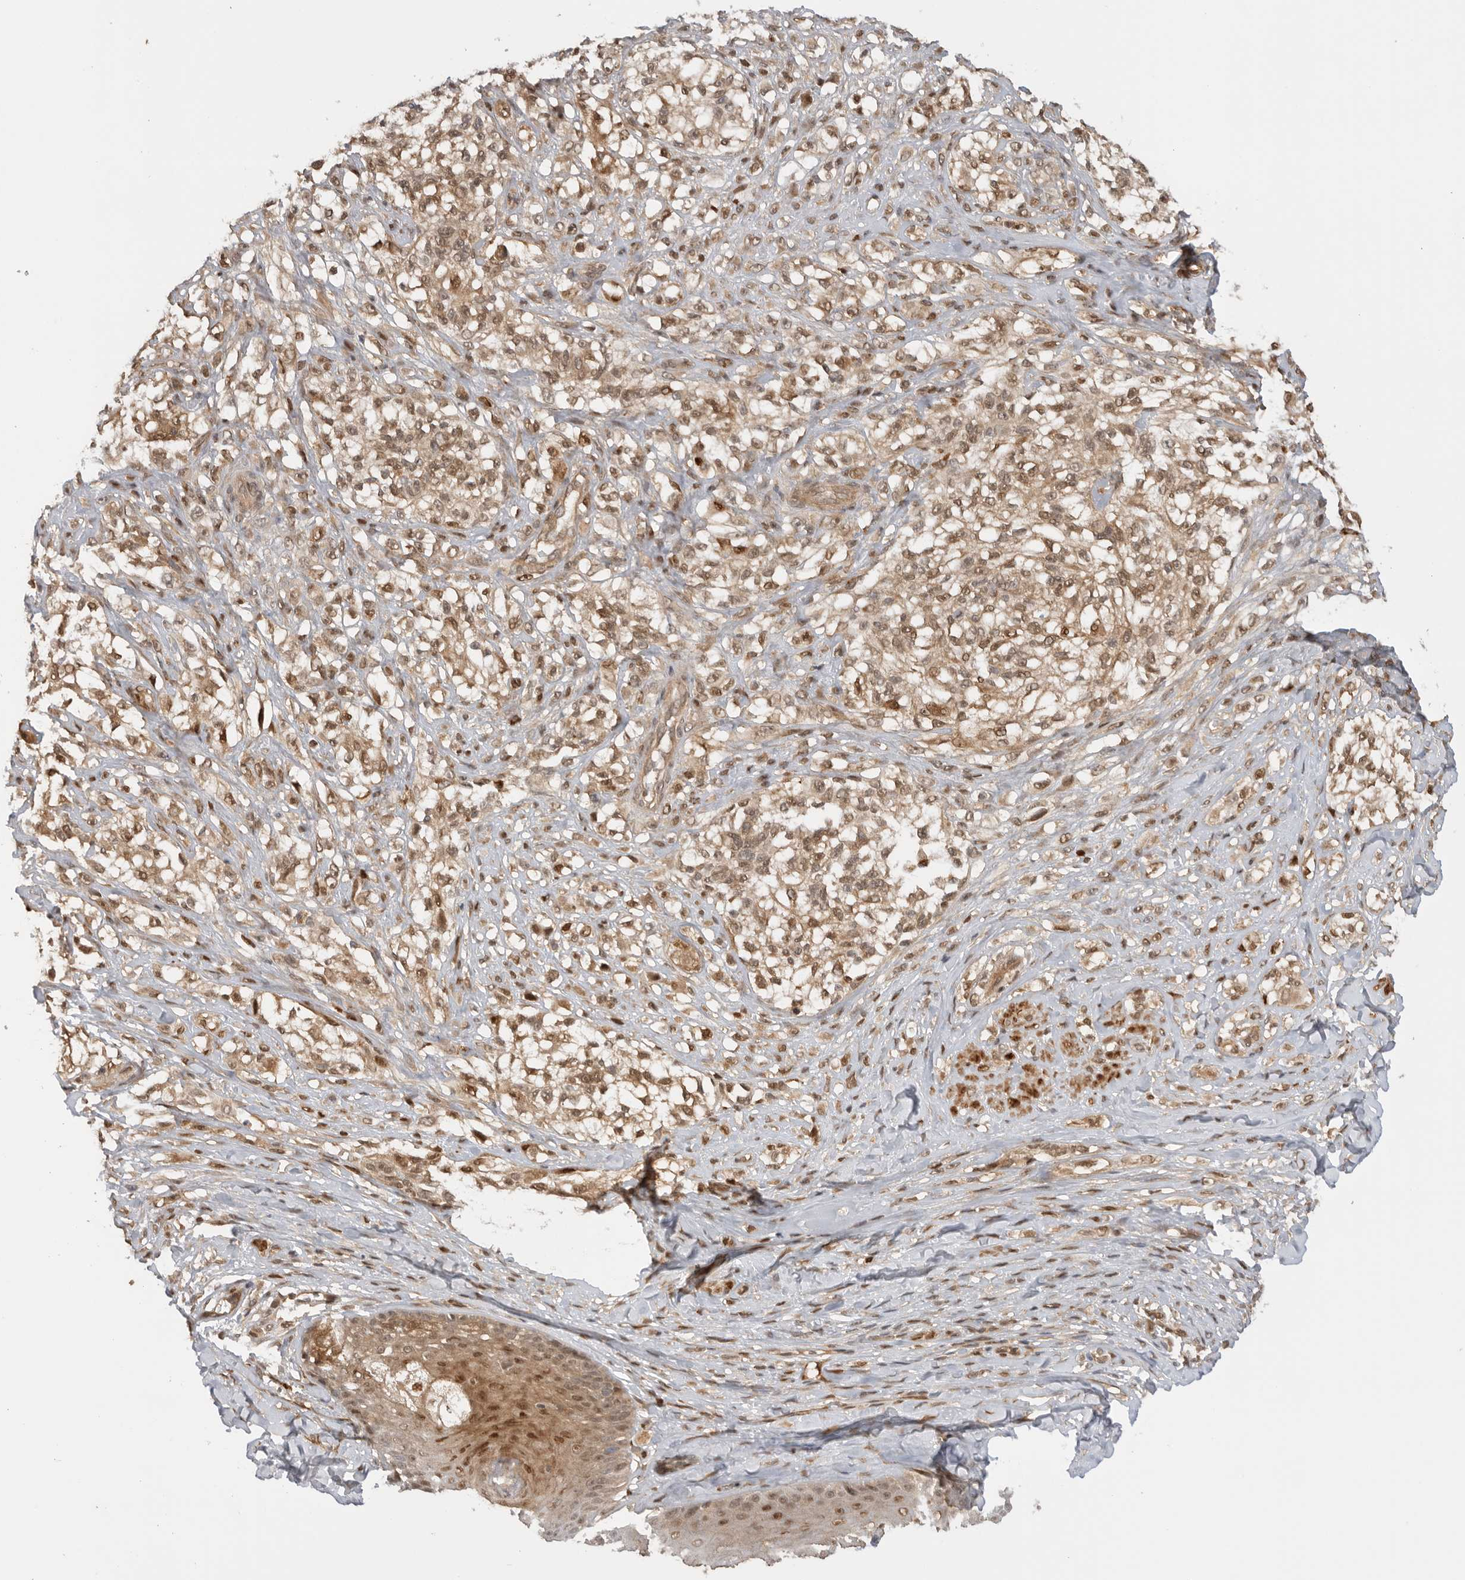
{"staining": {"intensity": "moderate", "quantity": ">75%", "location": "cytoplasmic/membranous,nuclear"}, "tissue": "melanoma", "cell_type": "Tumor cells", "image_type": "cancer", "snomed": [{"axis": "morphology", "description": "Malignant melanoma, NOS"}, {"axis": "topography", "description": "Skin of head"}], "caption": "Malignant melanoma tissue reveals moderate cytoplasmic/membranous and nuclear expression in about >75% of tumor cells, visualized by immunohistochemistry.", "gene": "DCAF8", "patient": {"sex": "male", "age": 83}}